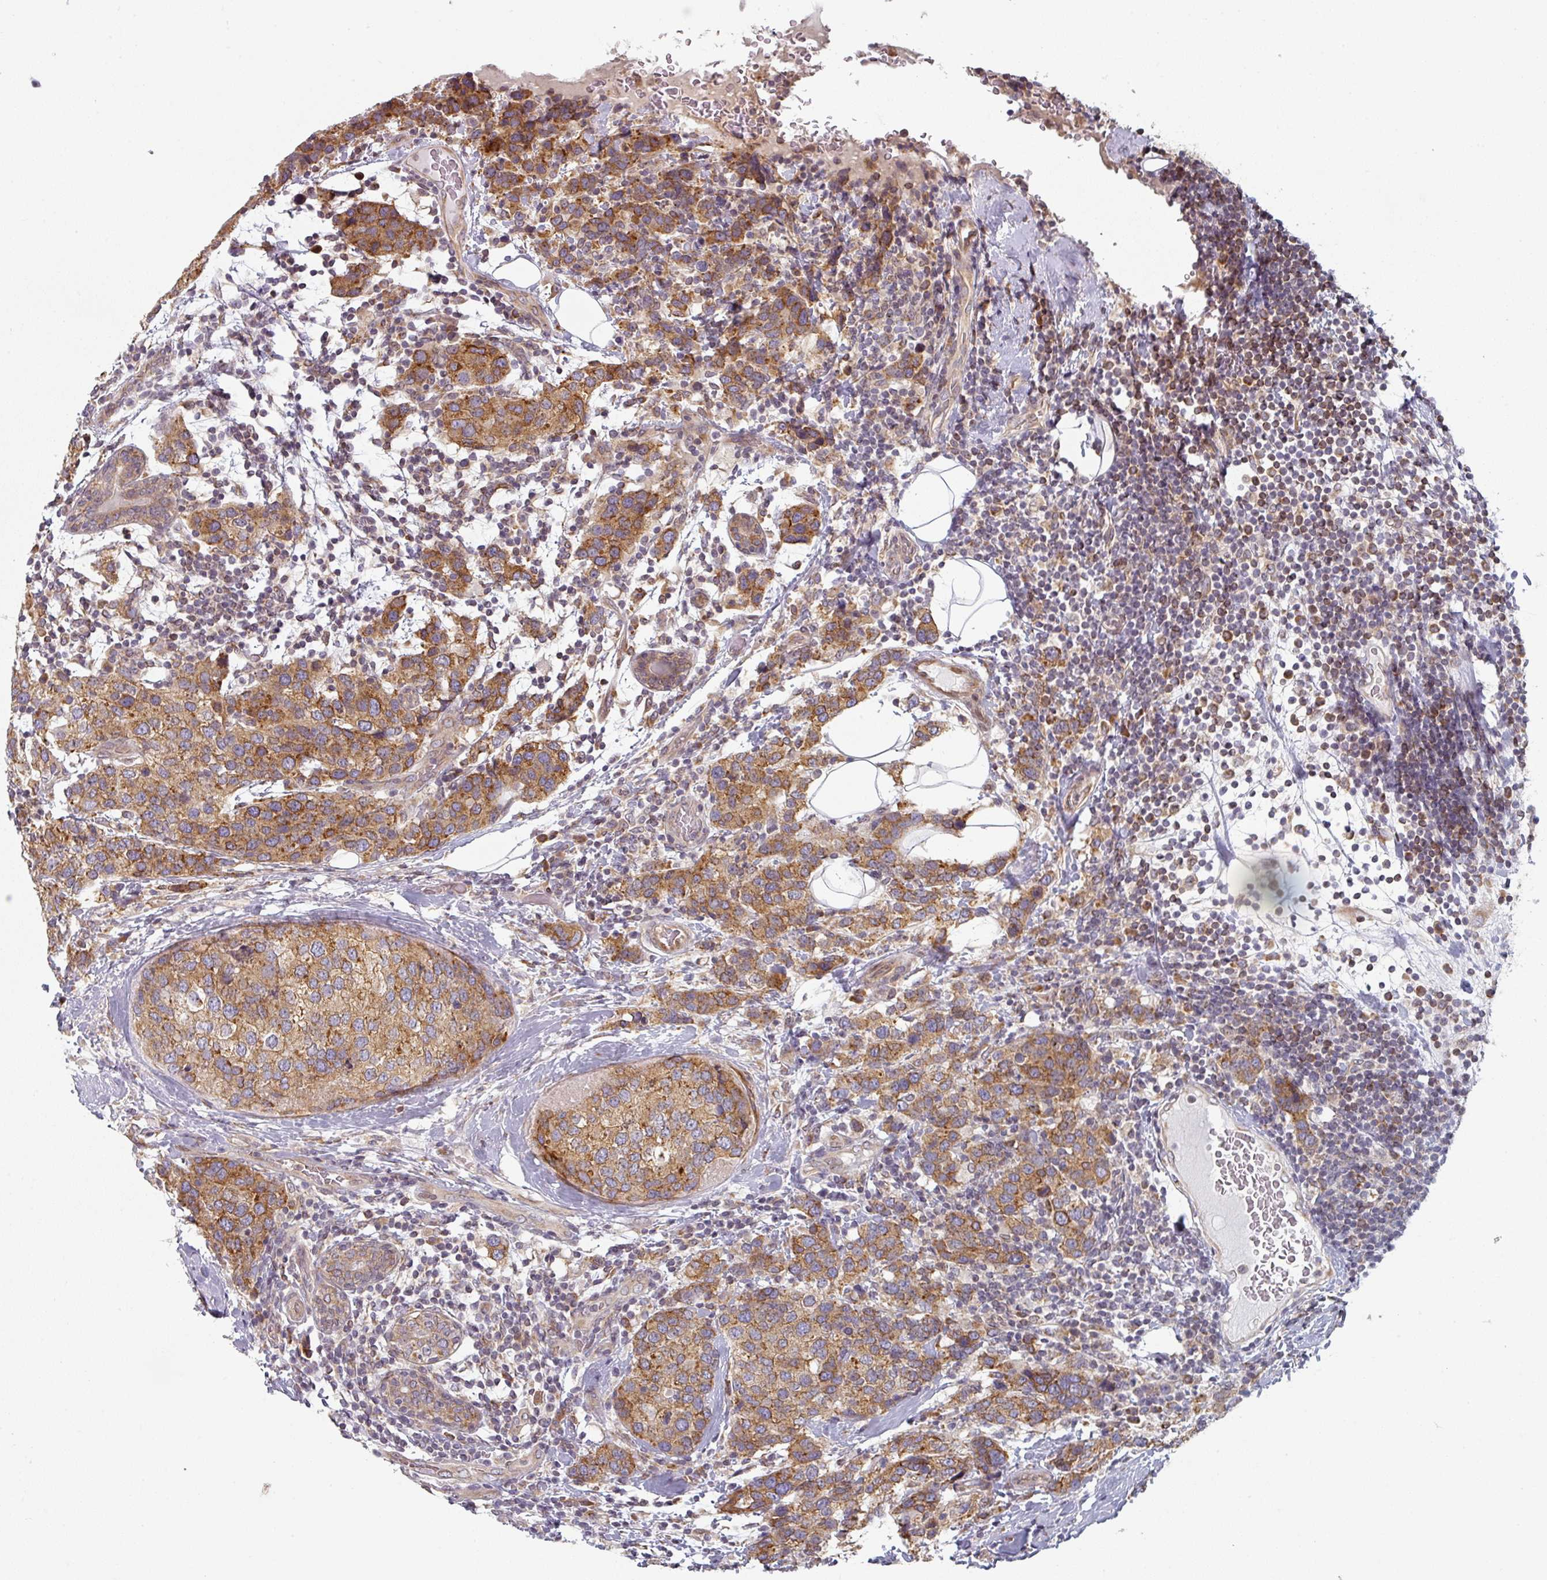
{"staining": {"intensity": "moderate", "quantity": ">75%", "location": "cytoplasmic/membranous"}, "tissue": "breast cancer", "cell_type": "Tumor cells", "image_type": "cancer", "snomed": [{"axis": "morphology", "description": "Lobular carcinoma"}, {"axis": "topography", "description": "Breast"}], "caption": "This photomicrograph shows immunohistochemistry staining of breast lobular carcinoma, with medium moderate cytoplasmic/membranous staining in approximately >75% of tumor cells.", "gene": "TAPT1", "patient": {"sex": "female", "age": 59}}